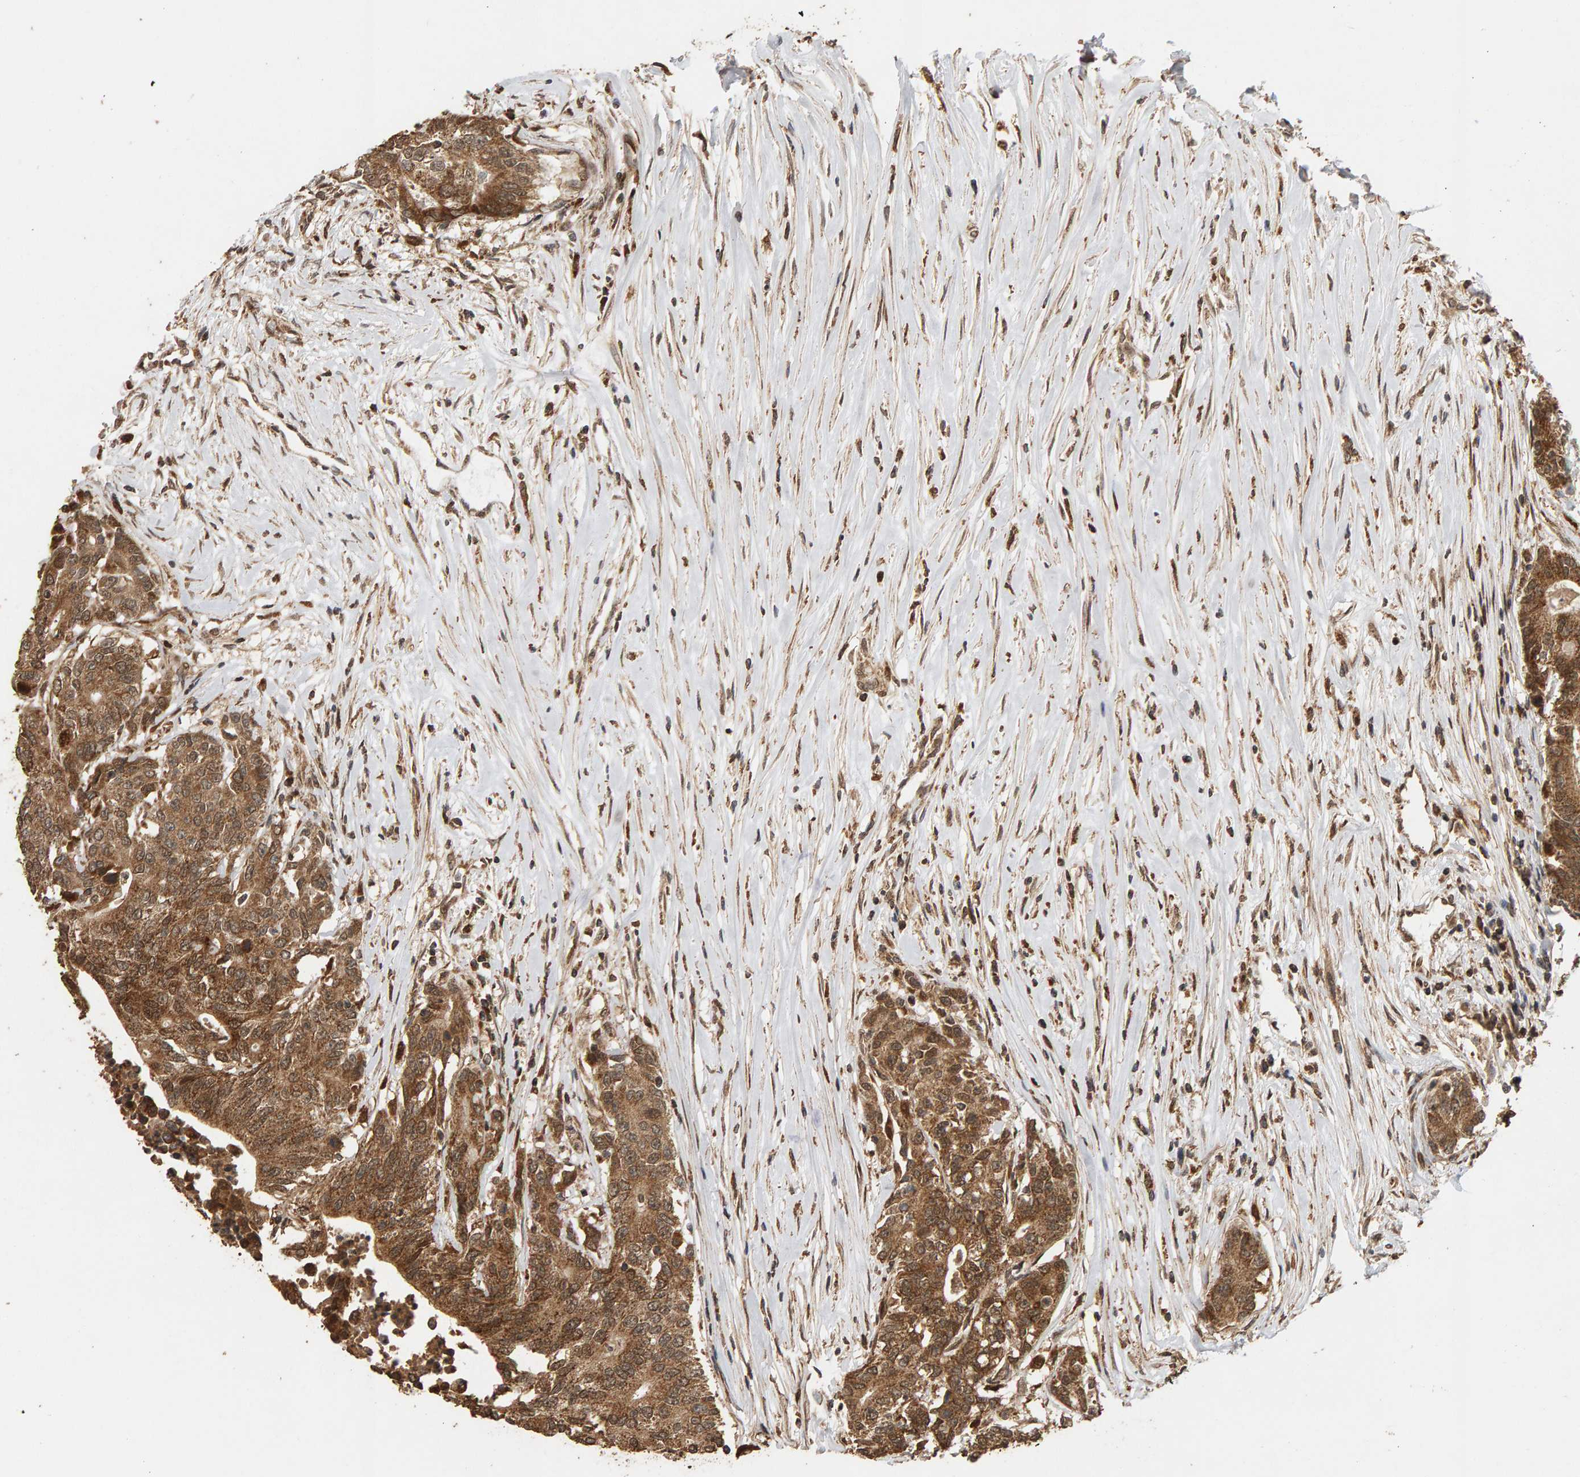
{"staining": {"intensity": "moderate", "quantity": ">75%", "location": "cytoplasmic/membranous,nuclear"}, "tissue": "colorectal cancer", "cell_type": "Tumor cells", "image_type": "cancer", "snomed": [{"axis": "morphology", "description": "Adenocarcinoma, NOS"}, {"axis": "topography", "description": "Colon"}], "caption": "Immunohistochemical staining of colorectal cancer (adenocarcinoma) shows moderate cytoplasmic/membranous and nuclear protein expression in approximately >75% of tumor cells. The staining was performed using DAB to visualize the protein expression in brown, while the nuclei were stained in blue with hematoxylin (Magnification: 20x).", "gene": "GSTK1", "patient": {"sex": "female", "age": 77}}